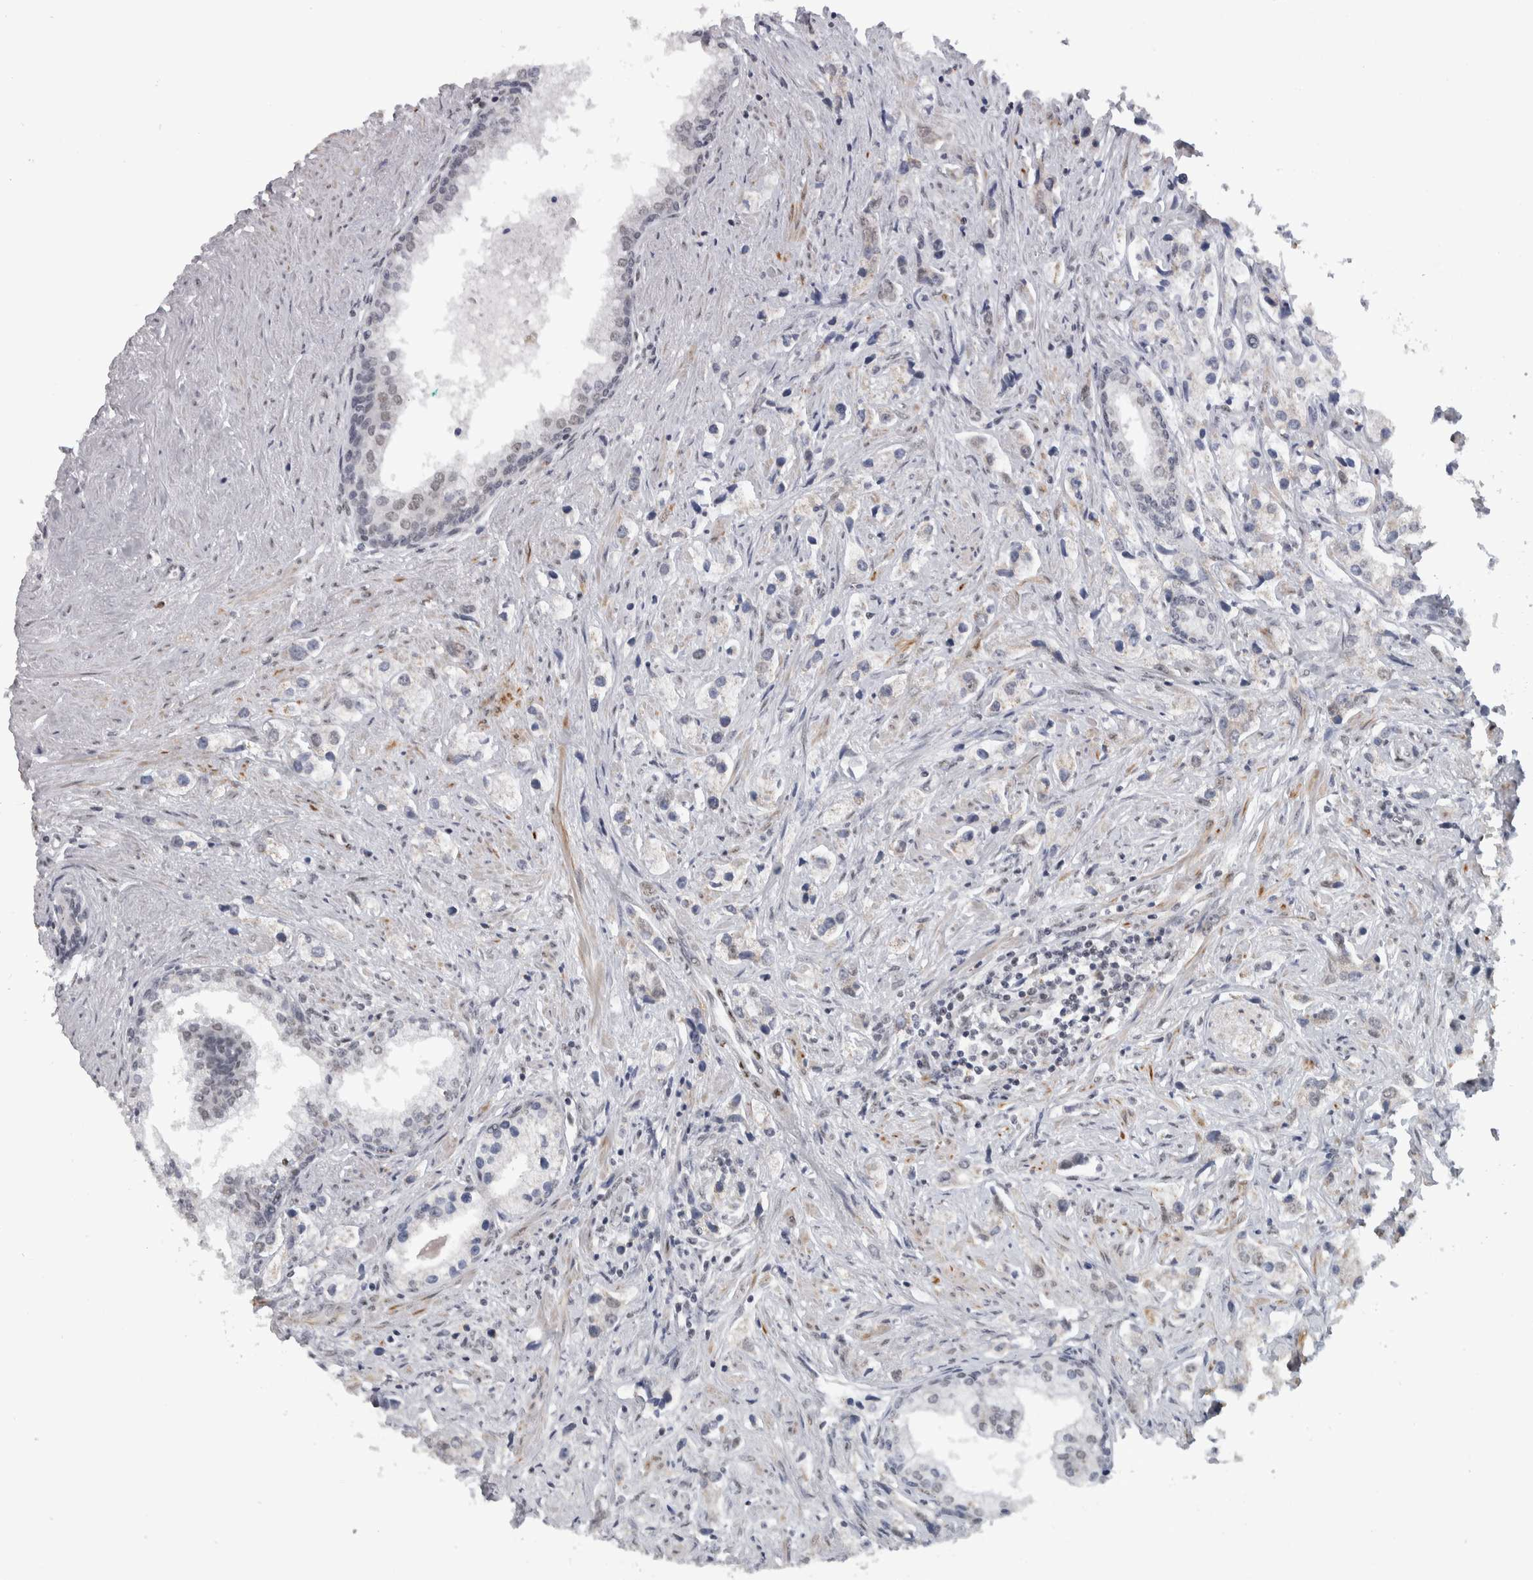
{"staining": {"intensity": "negative", "quantity": "none", "location": "none"}, "tissue": "prostate cancer", "cell_type": "Tumor cells", "image_type": "cancer", "snomed": [{"axis": "morphology", "description": "Adenocarcinoma, High grade"}, {"axis": "topography", "description": "Prostate"}], "caption": "Immunohistochemistry histopathology image of human adenocarcinoma (high-grade) (prostate) stained for a protein (brown), which reveals no staining in tumor cells.", "gene": "HEXIM2", "patient": {"sex": "male", "age": 66}}